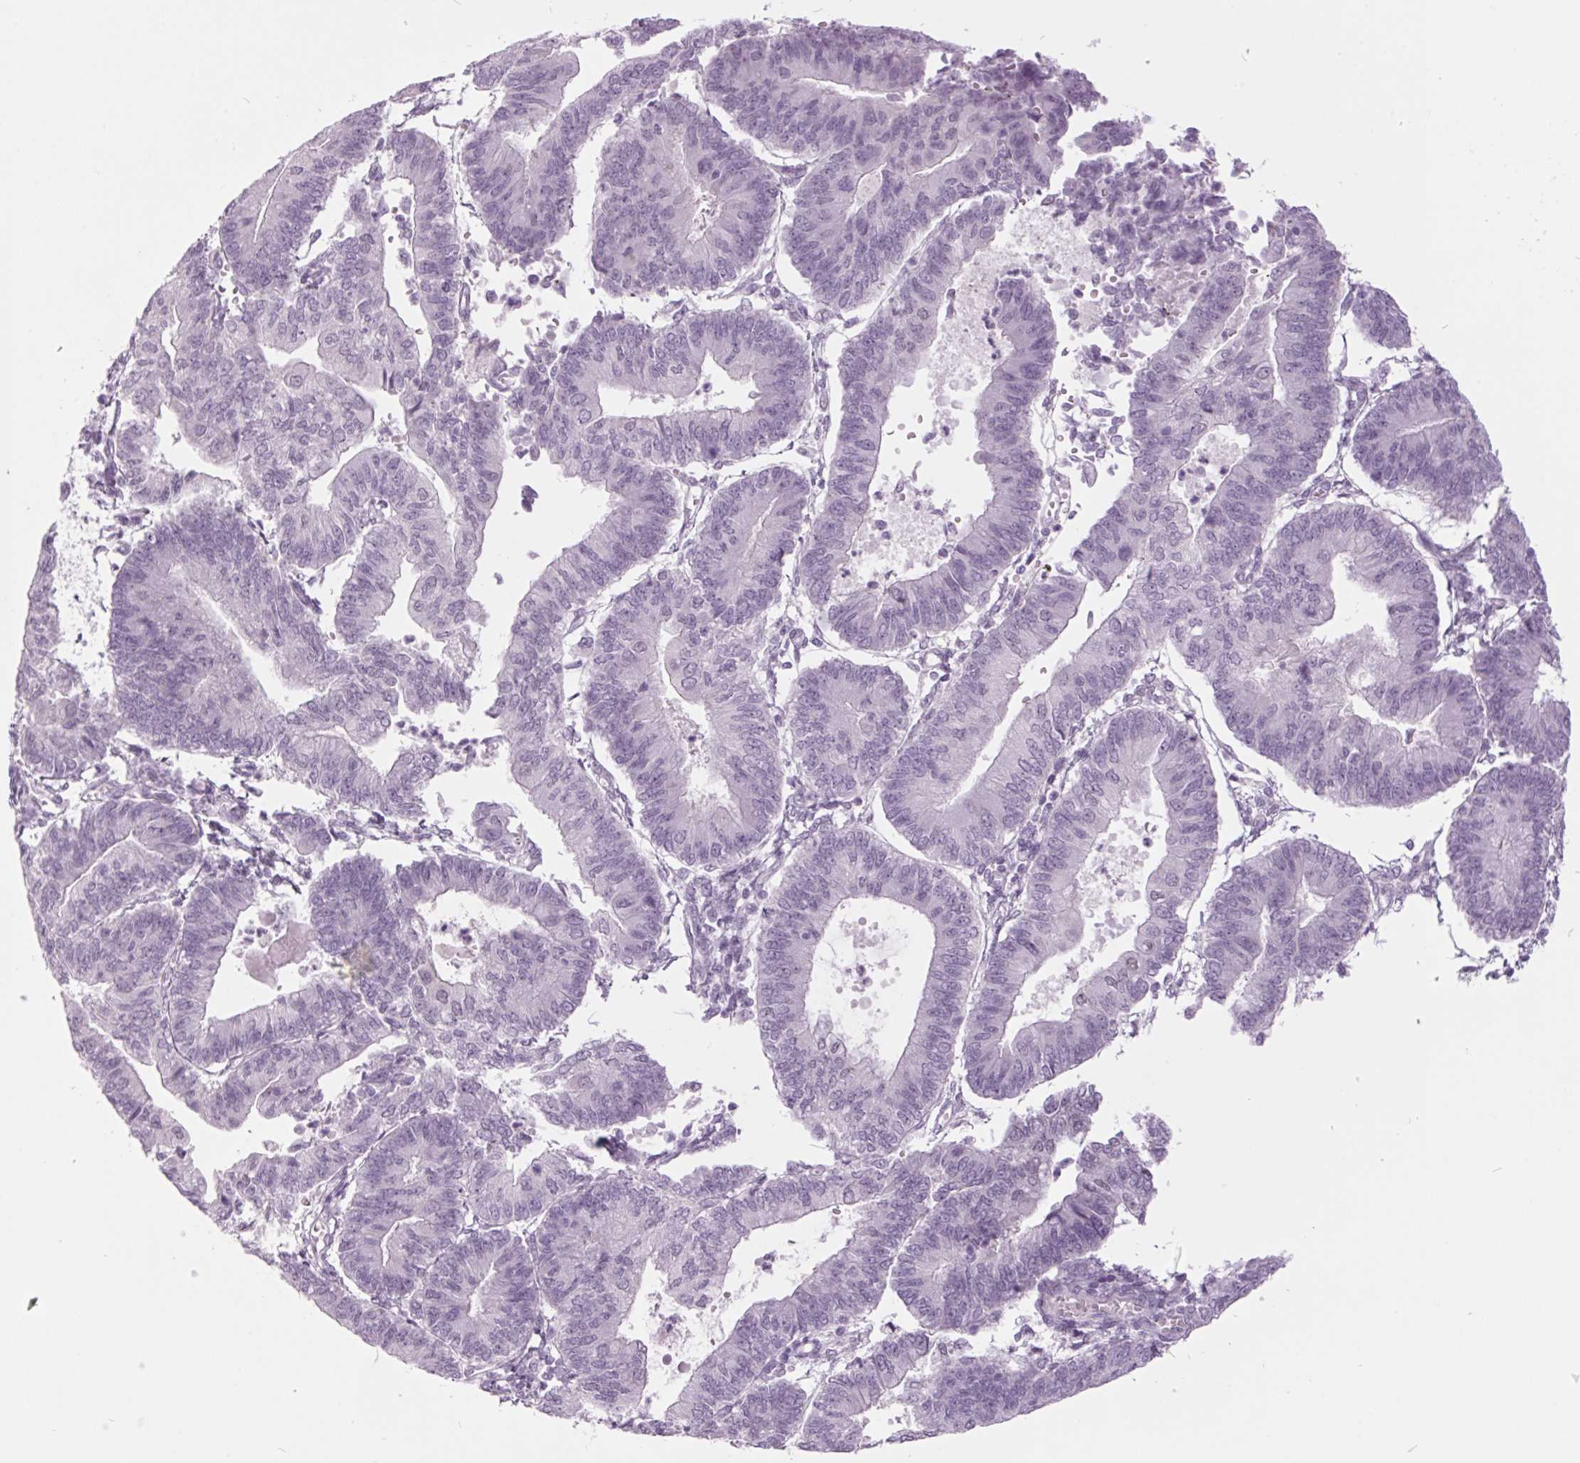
{"staining": {"intensity": "negative", "quantity": "none", "location": "none"}, "tissue": "endometrial cancer", "cell_type": "Tumor cells", "image_type": "cancer", "snomed": [{"axis": "morphology", "description": "Adenocarcinoma, NOS"}, {"axis": "topography", "description": "Endometrium"}], "caption": "The immunohistochemistry (IHC) photomicrograph has no significant expression in tumor cells of endometrial cancer tissue. (DAB (3,3'-diaminobenzidine) IHC with hematoxylin counter stain).", "gene": "ODAD2", "patient": {"sex": "female", "age": 65}}